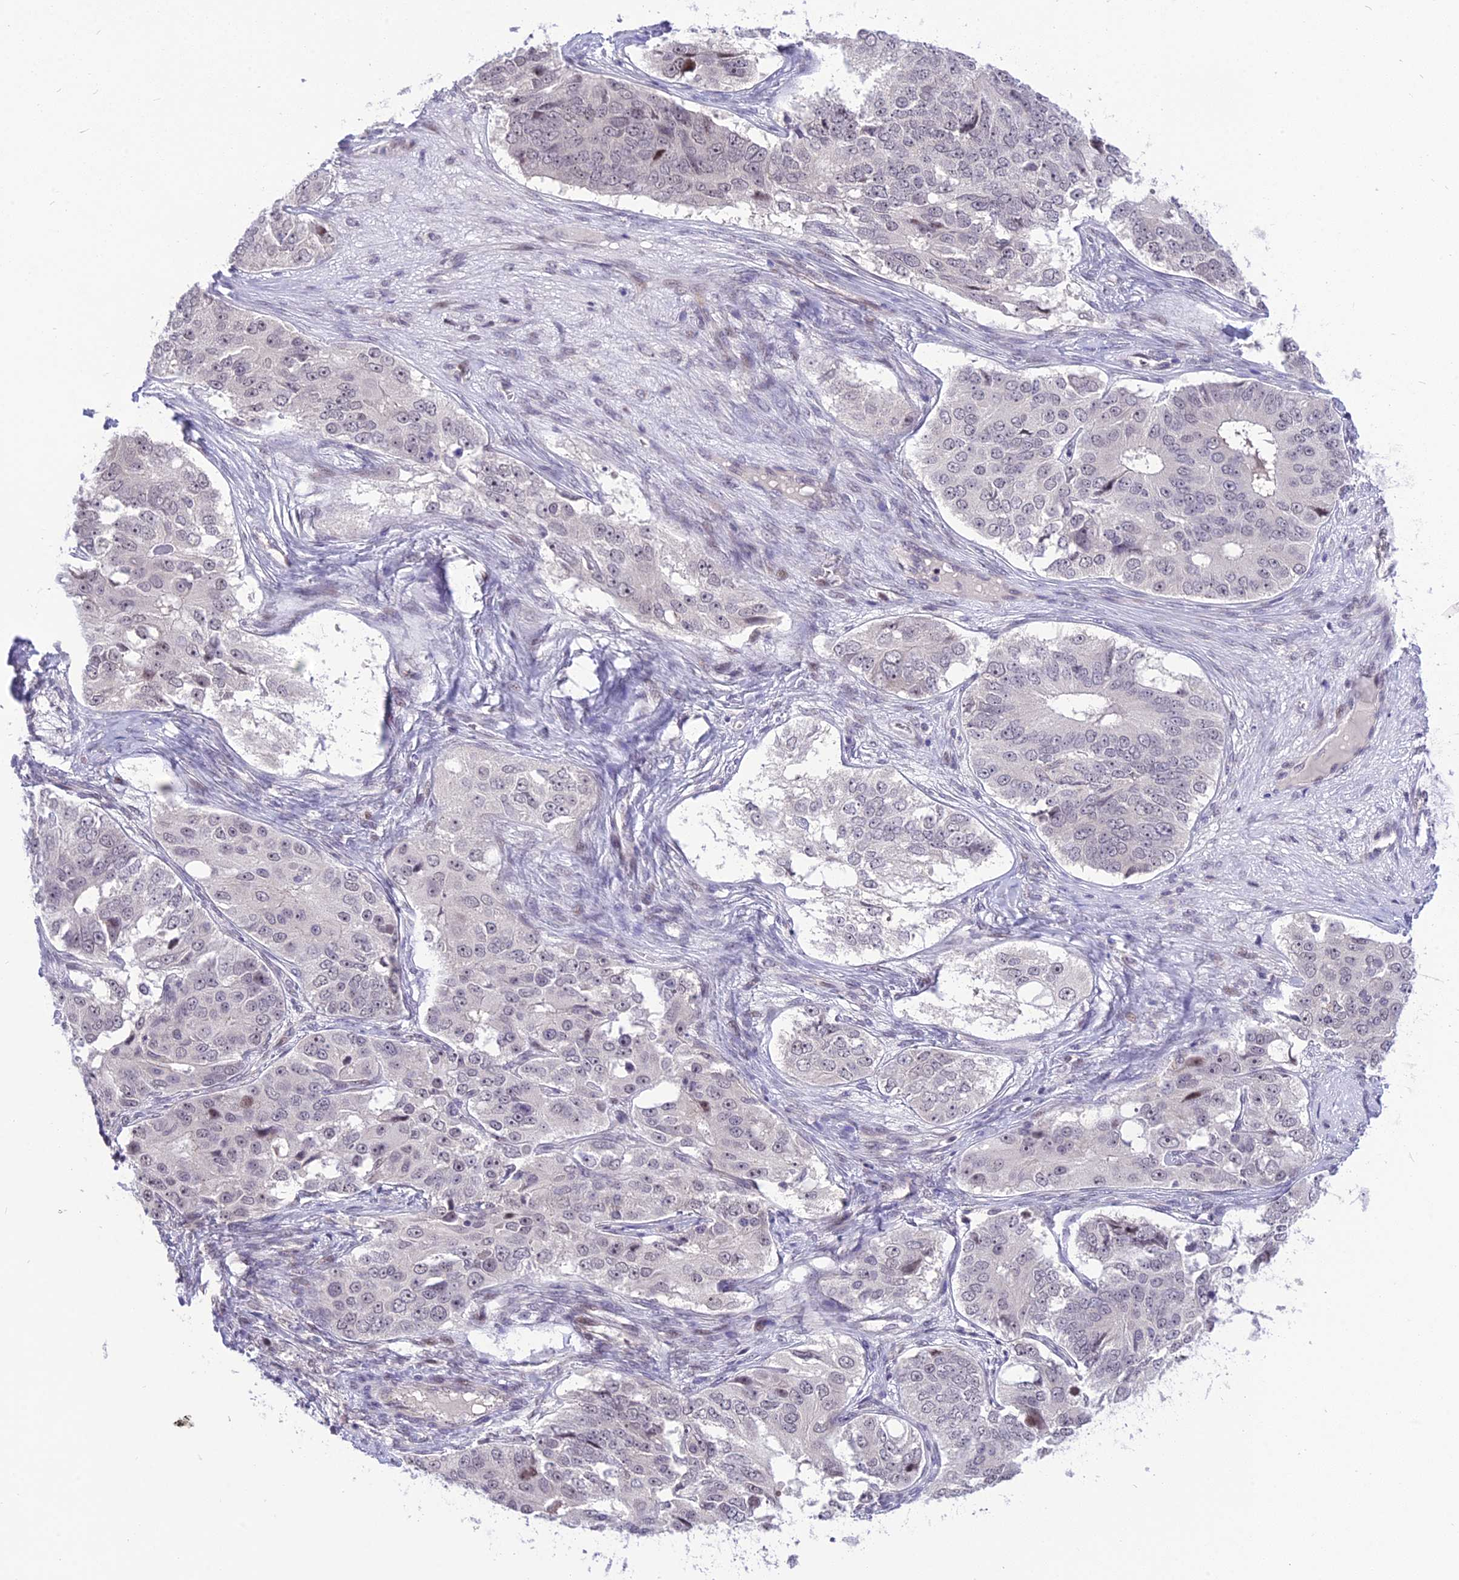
{"staining": {"intensity": "negative", "quantity": "none", "location": "none"}, "tissue": "ovarian cancer", "cell_type": "Tumor cells", "image_type": "cancer", "snomed": [{"axis": "morphology", "description": "Carcinoma, endometroid"}, {"axis": "topography", "description": "Ovary"}], "caption": "Immunohistochemistry image of human endometroid carcinoma (ovarian) stained for a protein (brown), which exhibits no positivity in tumor cells.", "gene": "ZNF837", "patient": {"sex": "female", "age": 51}}